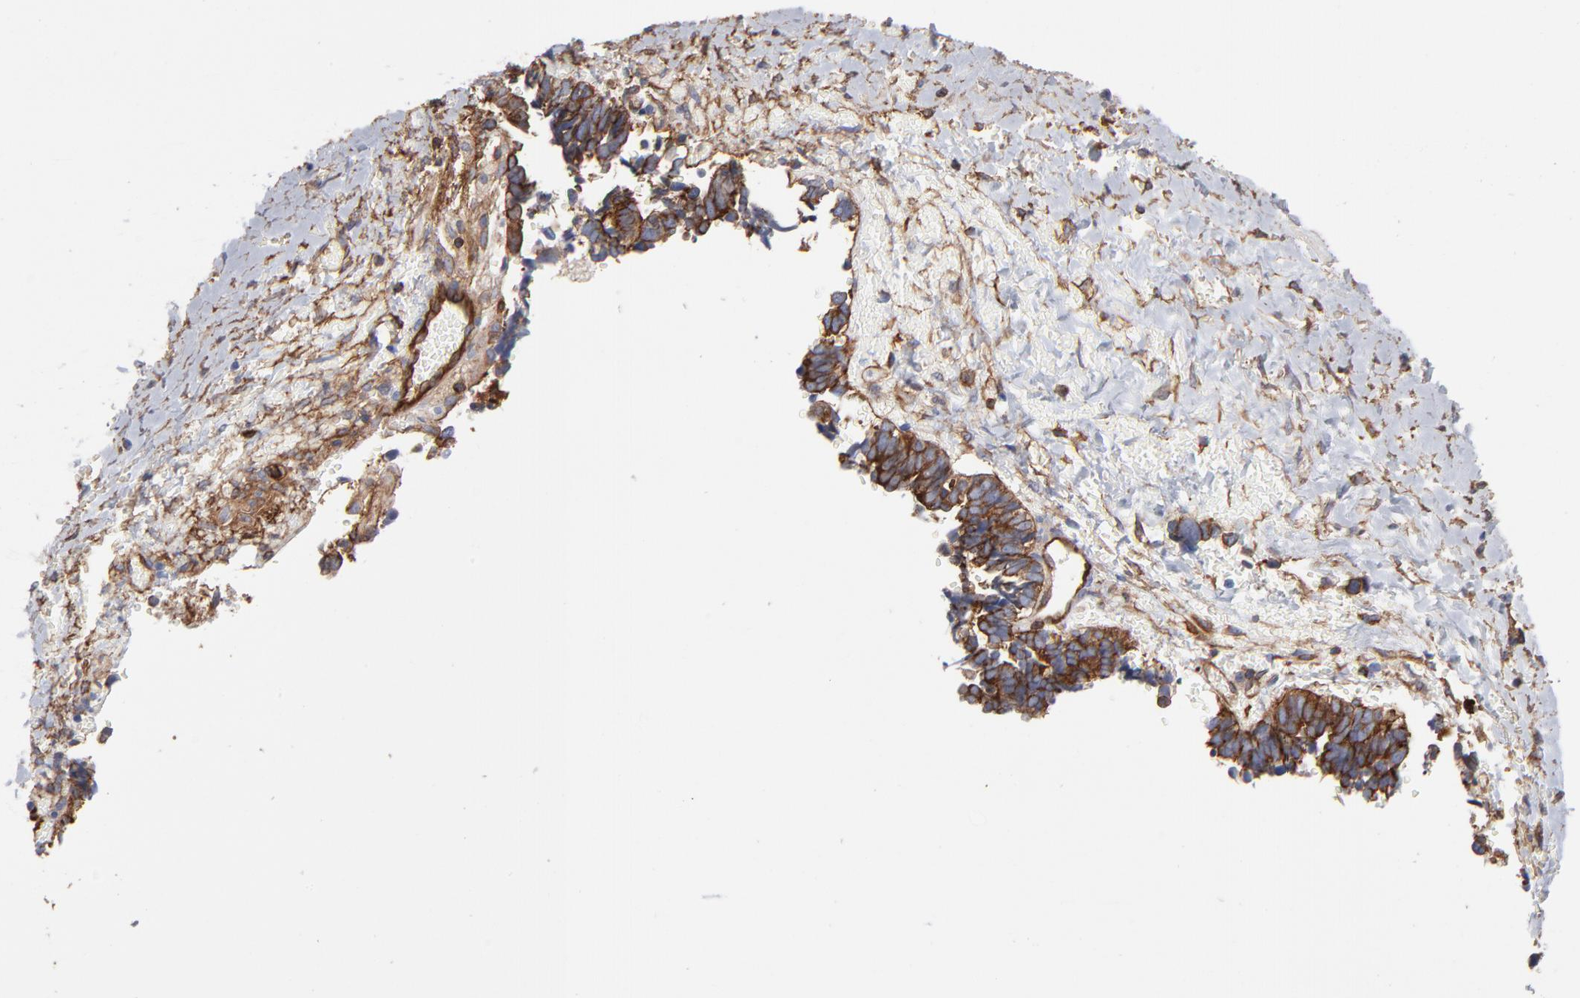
{"staining": {"intensity": "strong", "quantity": ">75%", "location": "cytoplasmic/membranous"}, "tissue": "ovarian cancer", "cell_type": "Tumor cells", "image_type": "cancer", "snomed": [{"axis": "morphology", "description": "Cystadenocarcinoma, serous, NOS"}, {"axis": "topography", "description": "Ovary"}], "caption": "The photomicrograph demonstrates immunohistochemical staining of ovarian cancer (serous cystadenocarcinoma). There is strong cytoplasmic/membranous positivity is seen in approximately >75% of tumor cells.", "gene": "PXN", "patient": {"sex": "female", "age": 77}}